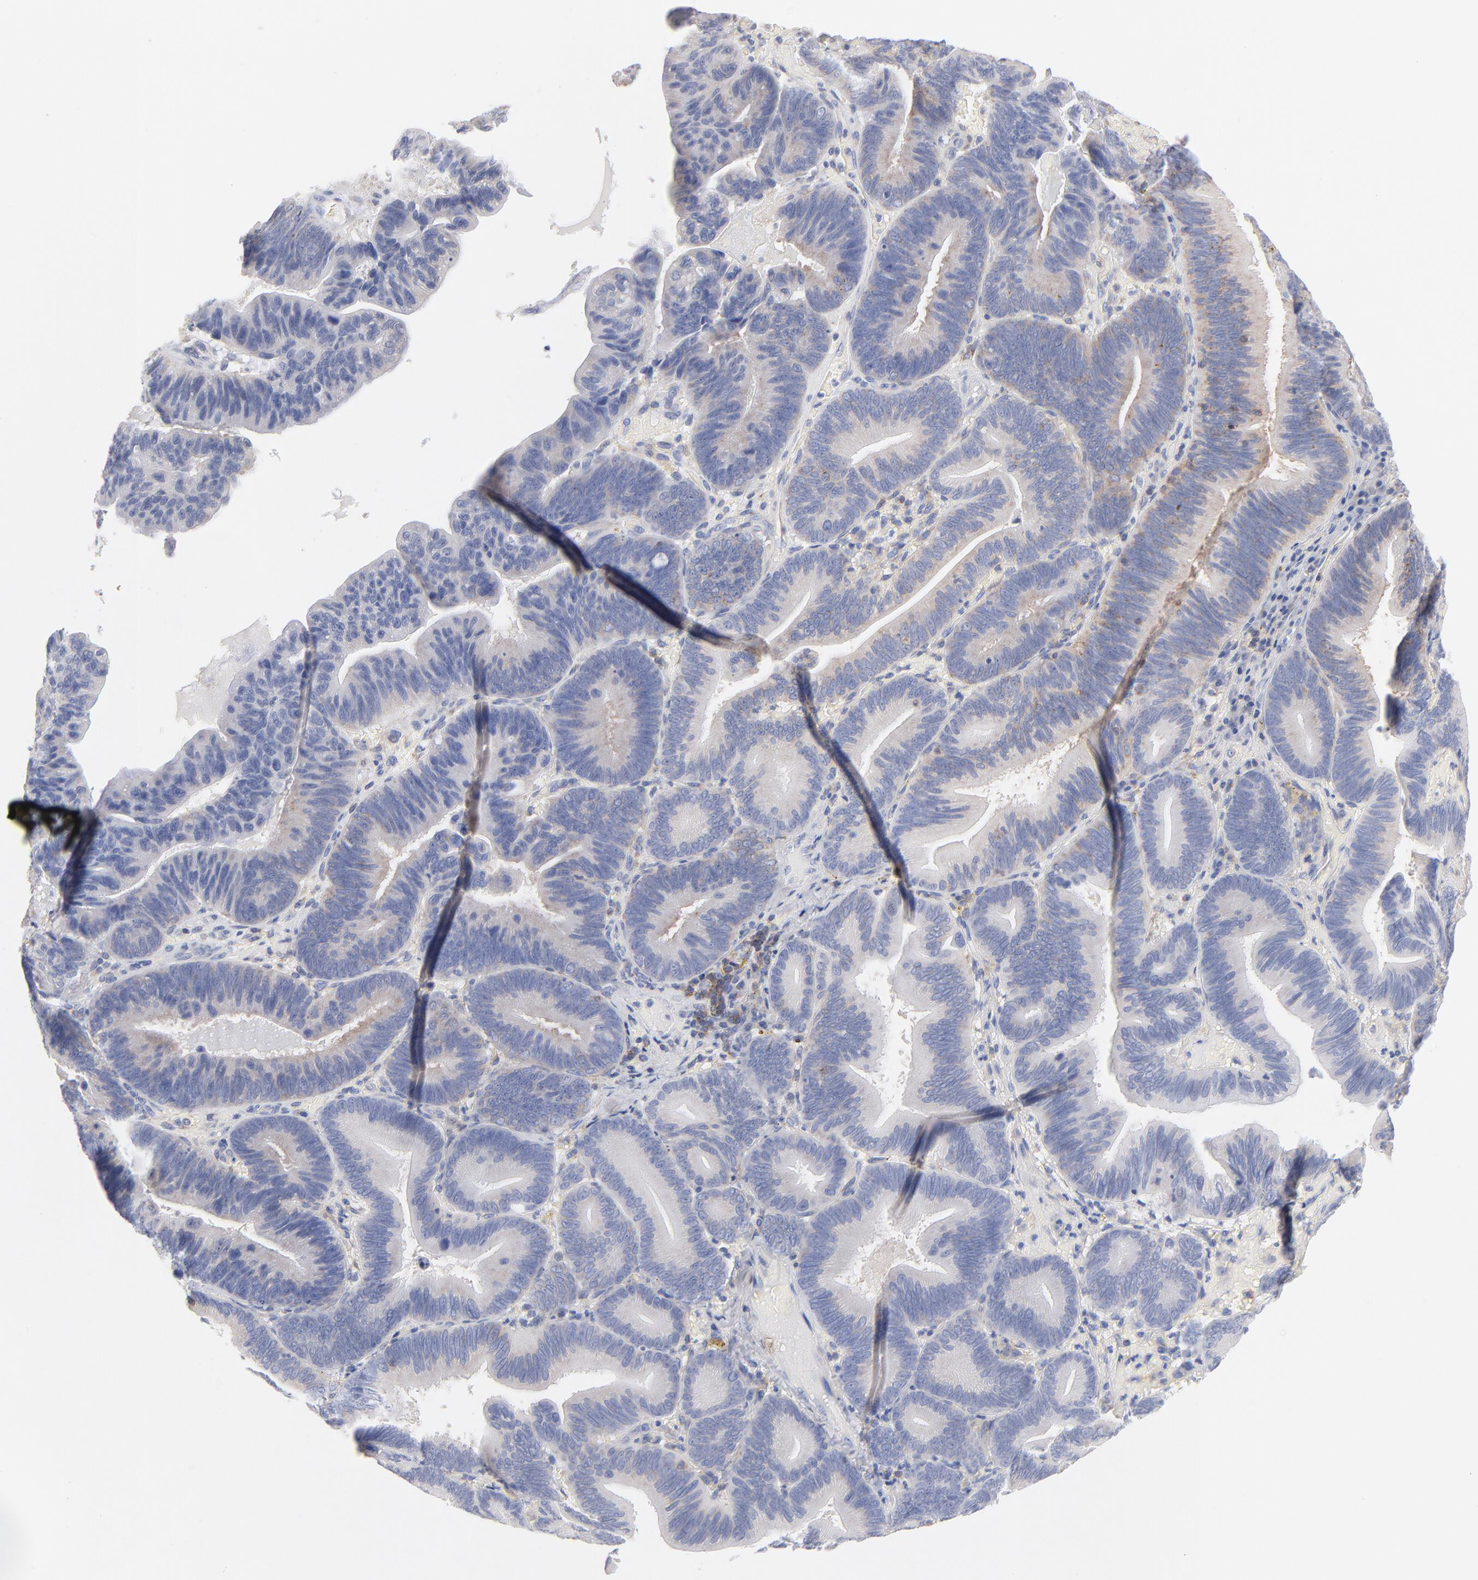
{"staining": {"intensity": "negative", "quantity": "none", "location": "none"}, "tissue": "pancreatic cancer", "cell_type": "Tumor cells", "image_type": "cancer", "snomed": [{"axis": "morphology", "description": "Adenocarcinoma, NOS"}, {"axis": "topography", "description": "Pancreas"}], "caption": "Tumor cells show no significant staining in adenocarcinoma (pancreatic).", "gene": "SEPTIN6", "patient": {"sex": "male", "age": 82}}